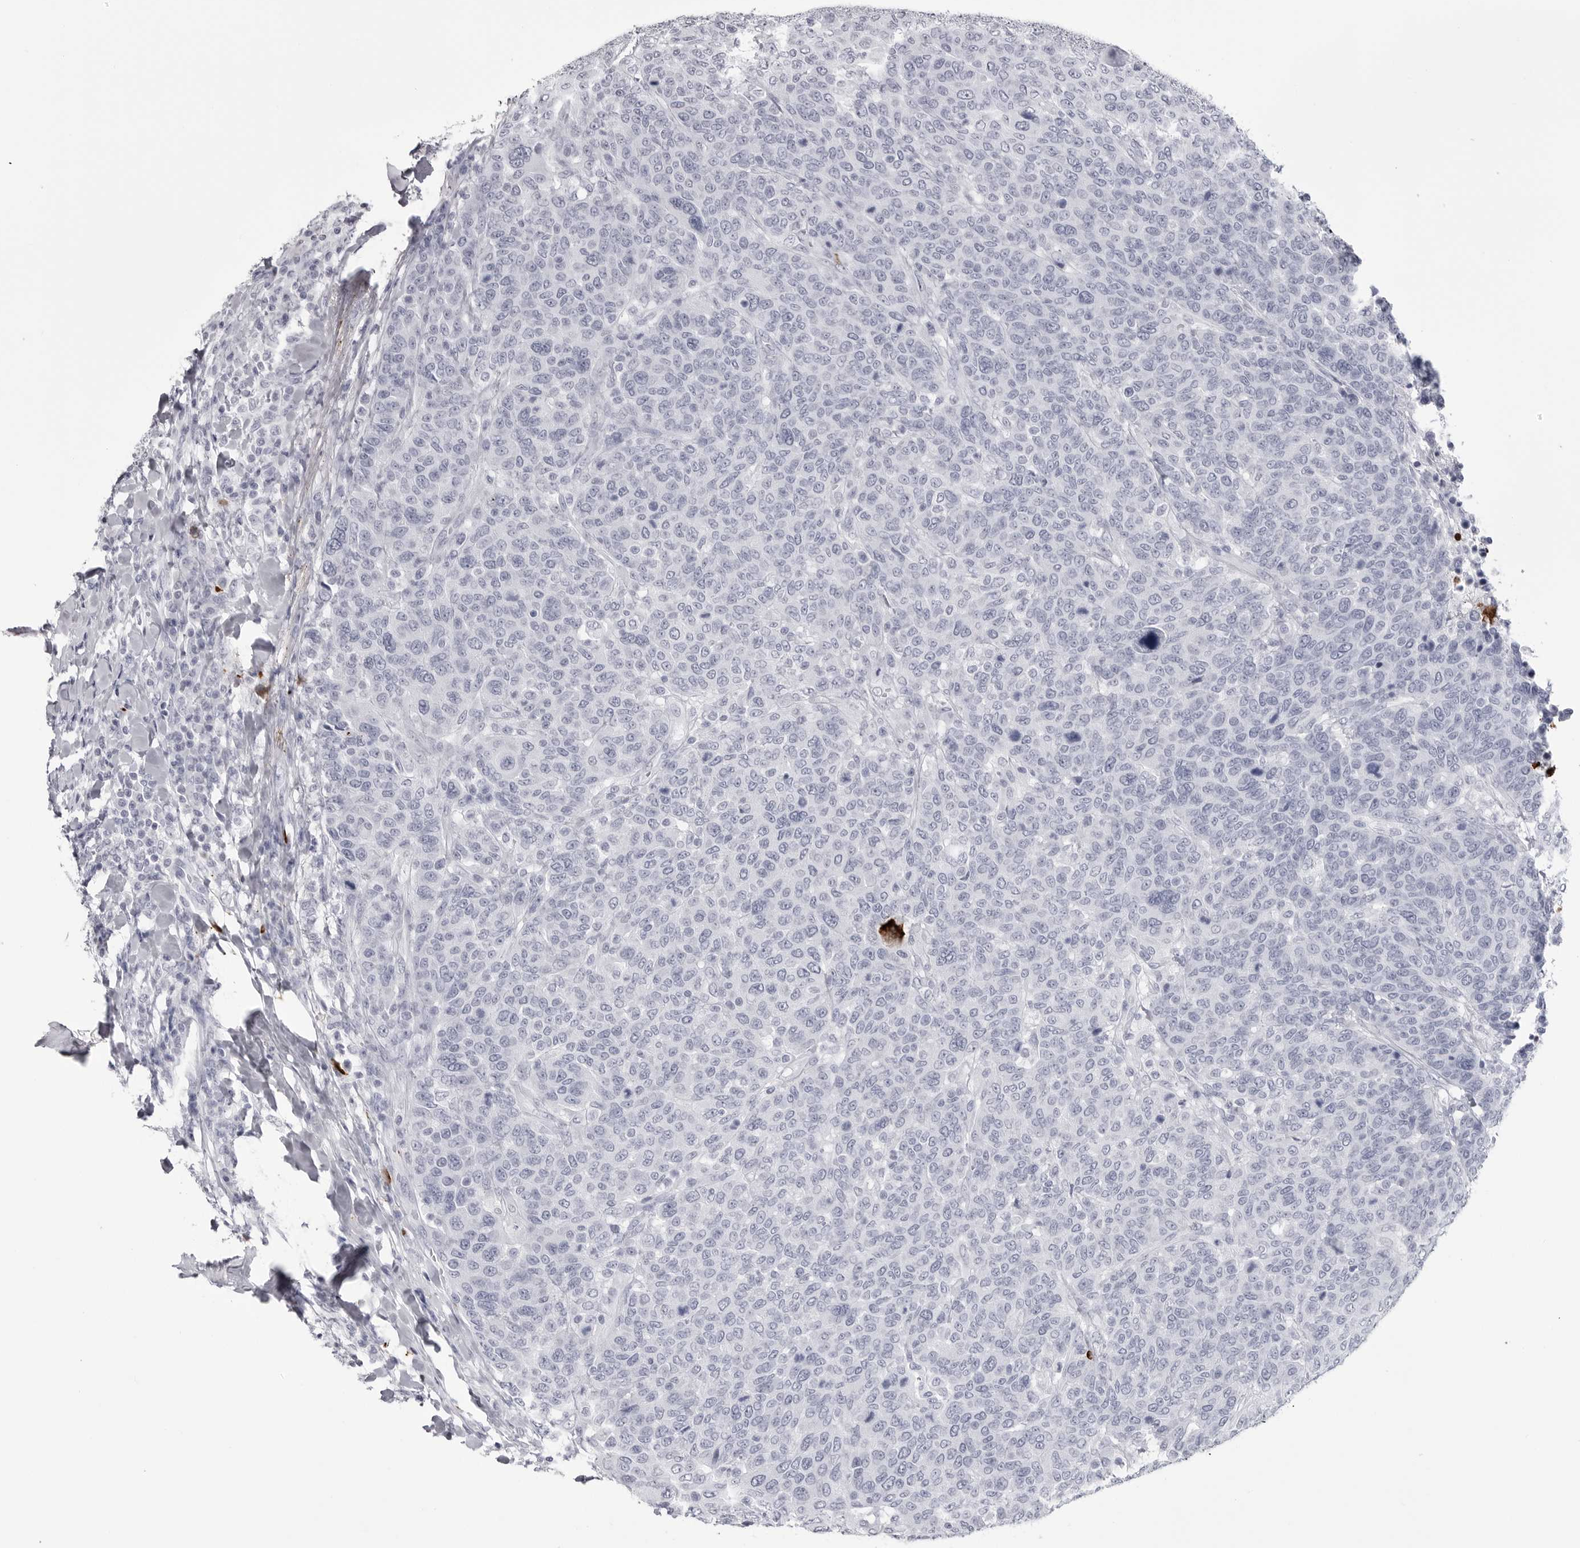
{"staining": {"intensity": "negative", "quantity": "none", "location": "none"}, "tissue": "breast cancer", "cell_type": "Tumor cells", "image_type": "cancer", "snomed": [{"axis": "morphology", "description": "Duct carcinoma"}, {"axis": "topography", "description": "Breast"}], "caption": "The micrograph shows no significant positivity in tumor cells of breast cancer (infiltrating ductal carcinoma).", "gene": "COL26A1", "patient": {"sex": "female", "age": 37}}